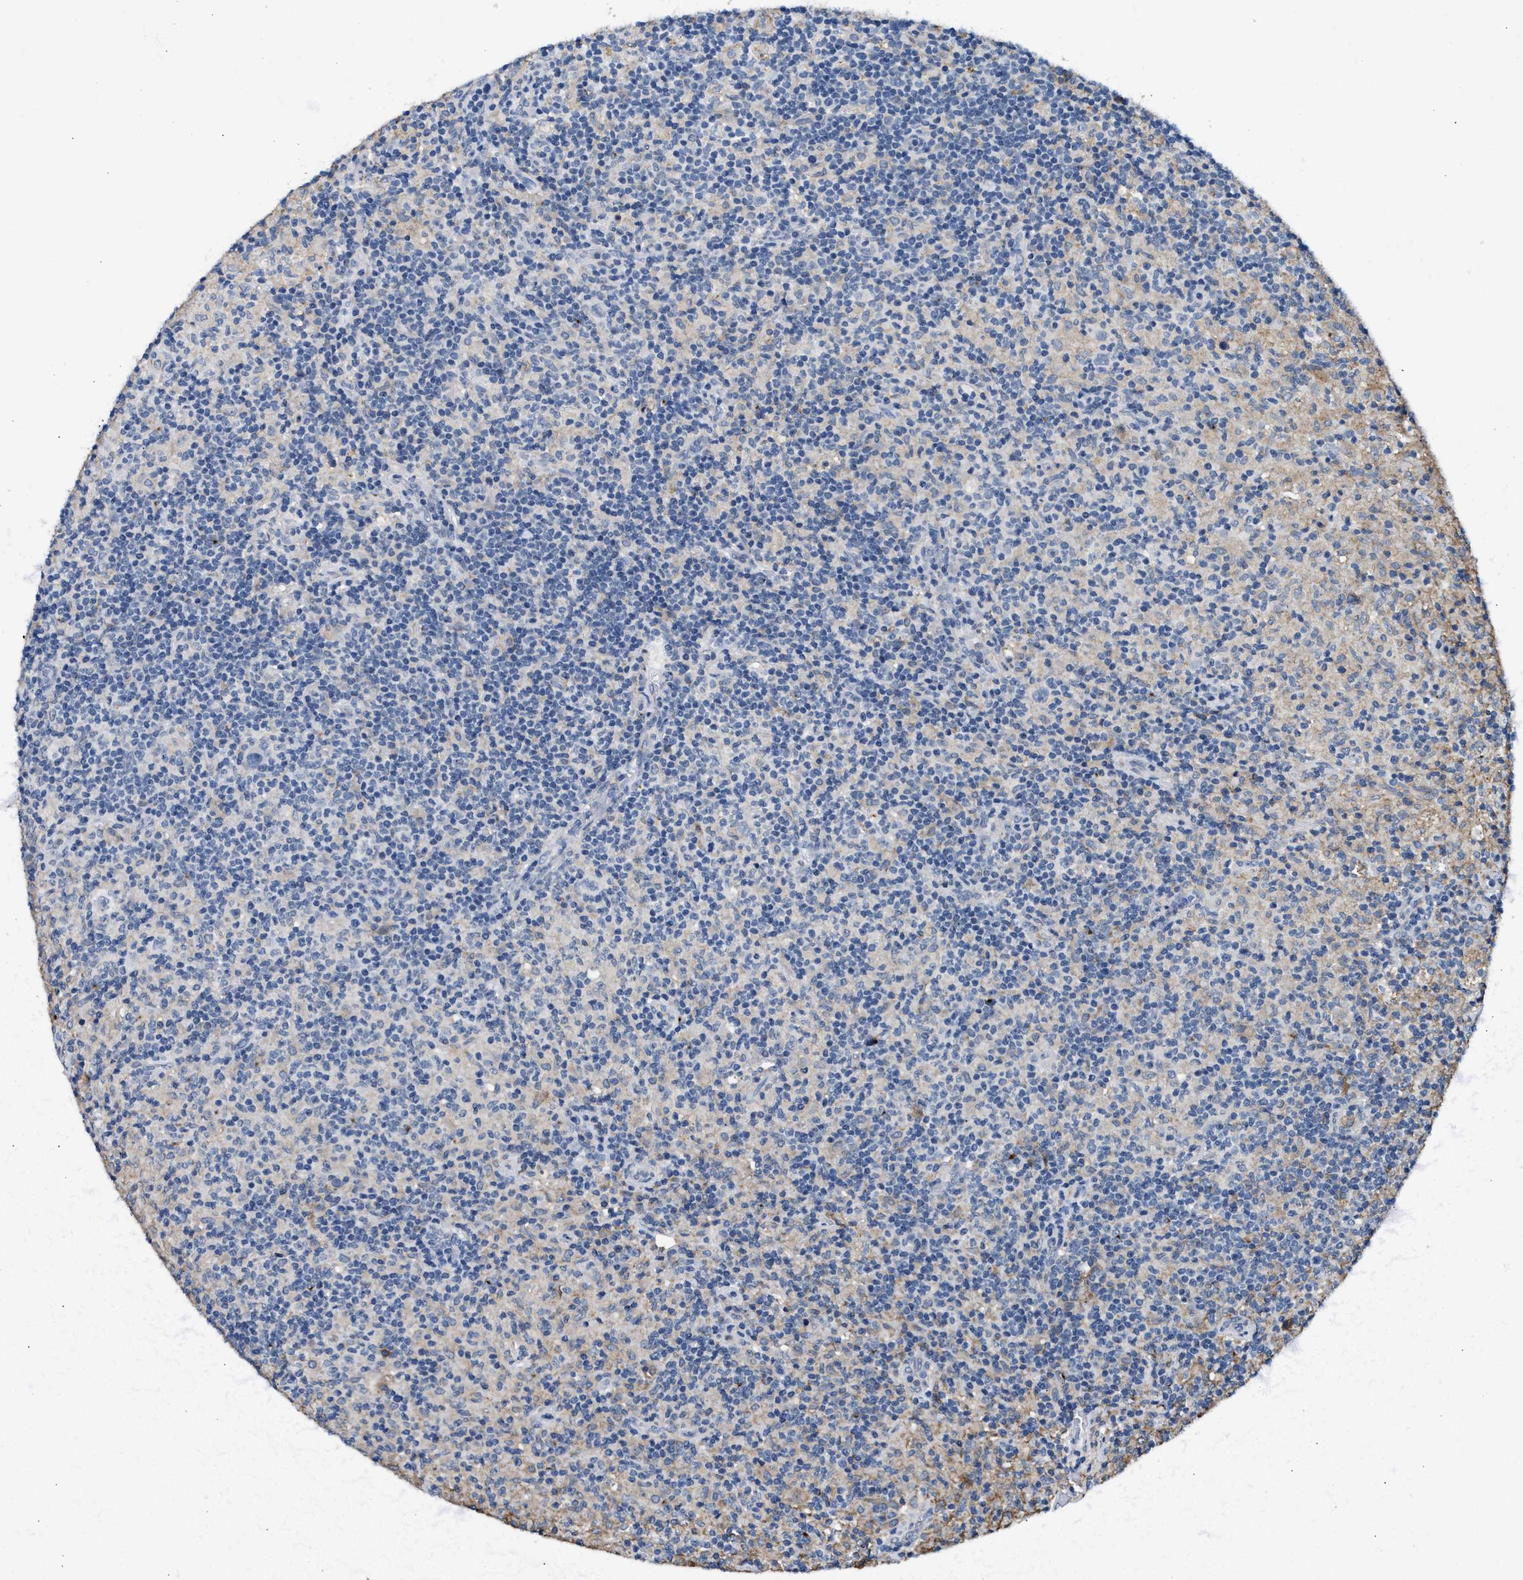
{"staining": {"intensity": "negative", "quantity": "none", "location": "none"}, "tissue": "lymphoma", "cell_type": "Tumor cells", "image_type": "cancer", "snomed": [{"axis": "morphology", "description": "Hodgkin's disease, NOS"}, {"axis": "topography", "description": "Lymph node"}], "caption": "This is an IHC photomicrograph of Hodgkin's disease. There is no staining in tumor cells.", "gene": "LRP1", "patient": {"sex": "male", "age": 70}}